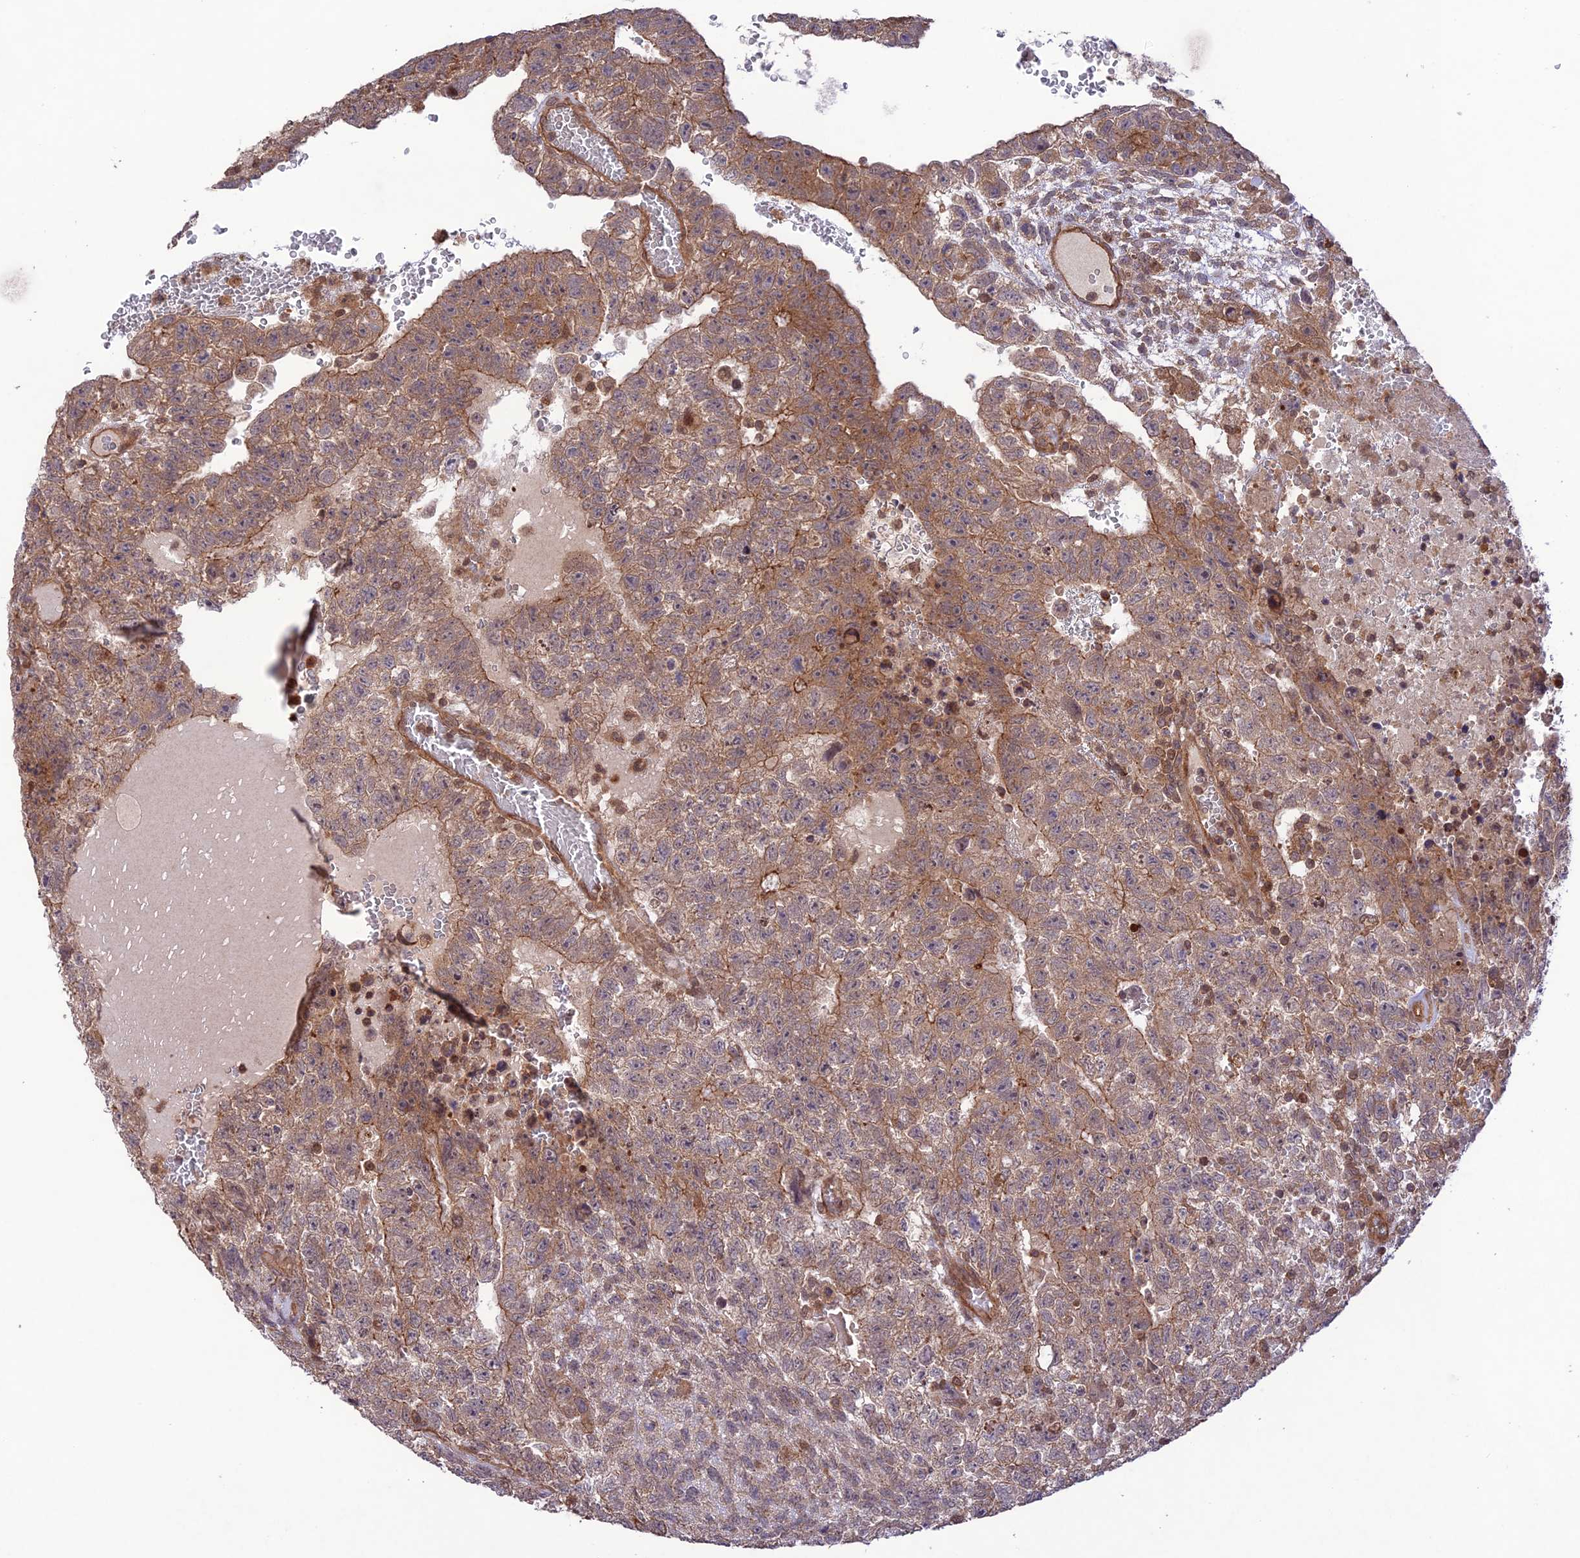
{"staining": {"intensity": "weak", "quantity": ">75%", "location": "cytoplasmic/membranous"}, "tissue": "testis cancer", "cell_type": "Tumor cells", "image_type": "cancer", "snomed": [{"axis": "morphology", "description": "Carcinoma, Embryonal, NOS"}, {"axis": "topography", "description": "Testis"}], "caption": "Protein staining exhibits weak cytoplasmic/membranous positivity in approximately >75% of tumor cells in testis embryonal carcinoma.", "gene": "FCHSD1", "patient": {"sex": "male", "age": 26}}